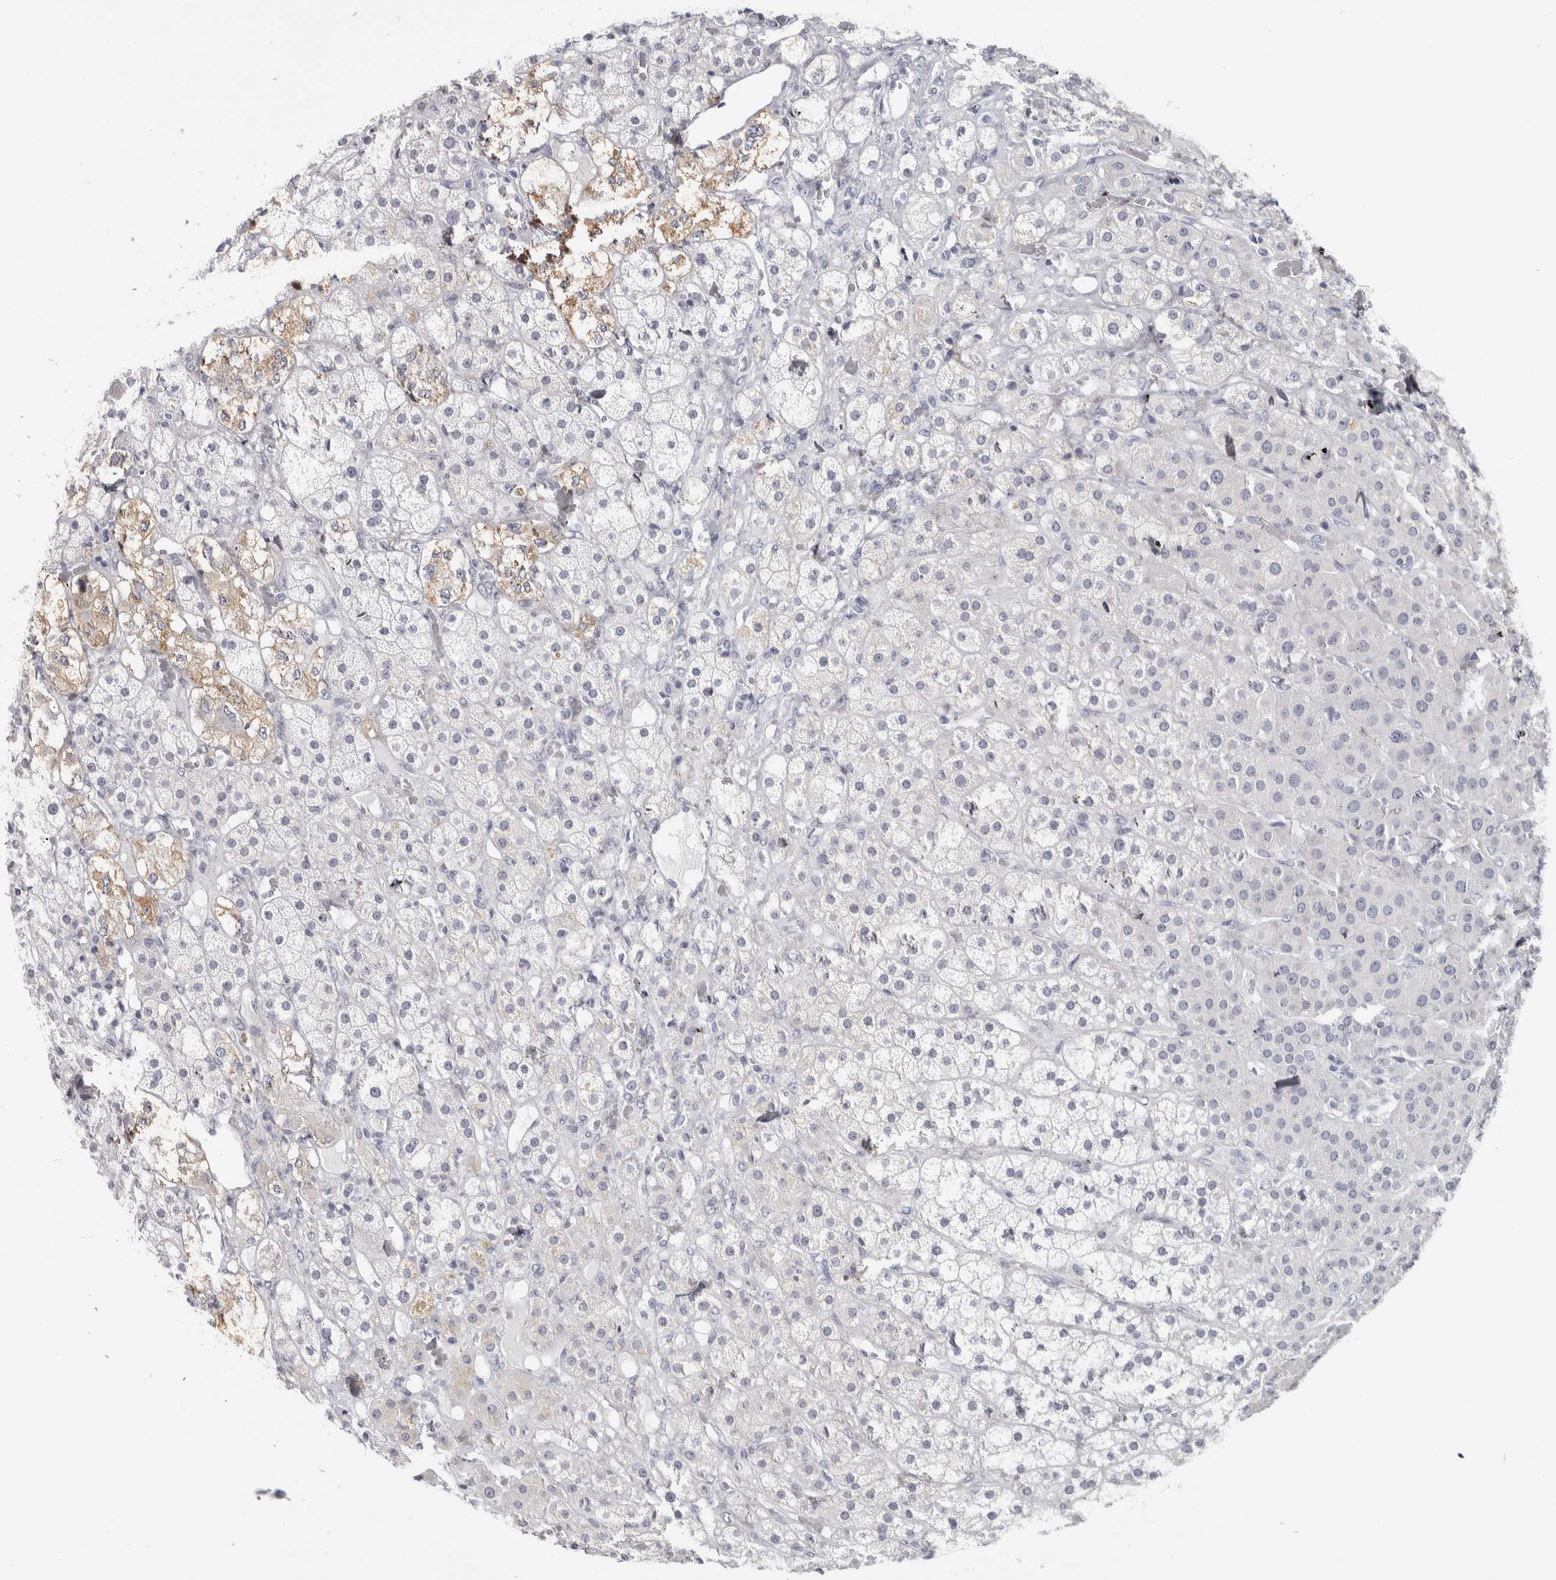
{"staining": {"intensity": "moderate", "quantity": "<25%", "location": "cytoplasmic/membranous"}, "tissue": "adrenal gland", "cell_type": "Glandular cells", "image_type": "normal", "snomed": [{"axis": "morphology", "description": "Normal tissue, NOS"}, {"axis": "topography", "description": "Adrenal gland"}], "caption": "IHC of normal adrenal gland reveals low levels of moderate cytoplasmic/membranous expression in about <25% of glandular cells.", "gene": "RPH3AL", "patient": {"sex": "male", "age": 57}}